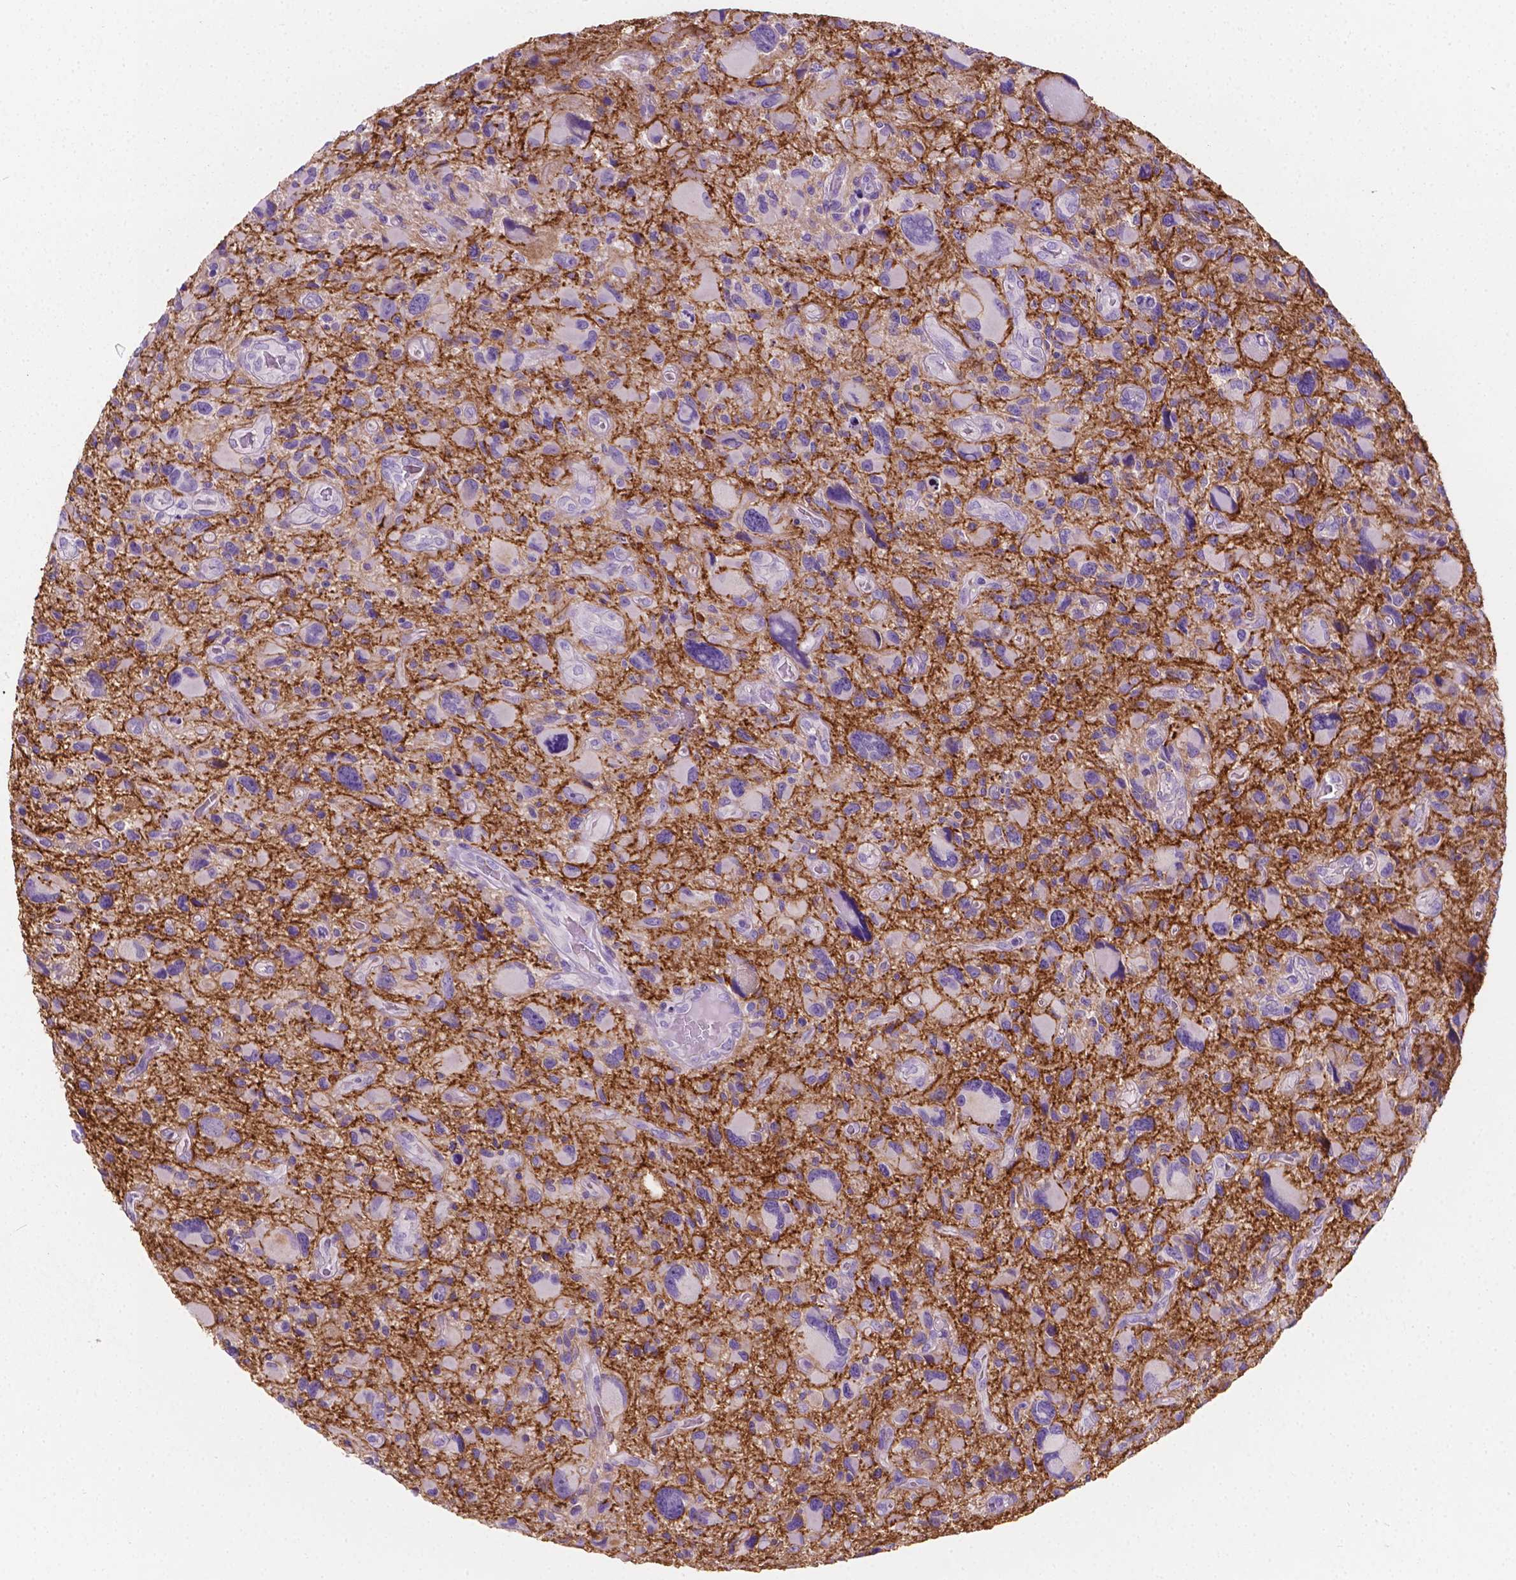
{"staining": {"intensity": "negative", "quantity": "none", "location": "none"}, "tissue": "glioma", "cell_type": "Tumor cells", "image_type": "cancer", "snomed": [{"axis": "morphology", "description": "Glioma, malignant, NOS"}, {"axis": "morphology", "description": "Glioma, malignant, High grade"}, {"axis": "topography", "description": "Brain"}], "caption": "The histopathology image exhibits no staining of tumor cells in malignant glioma (high-grade).", "gene": "GNAO1", "patient": {"sex": "female", "age": 71}}